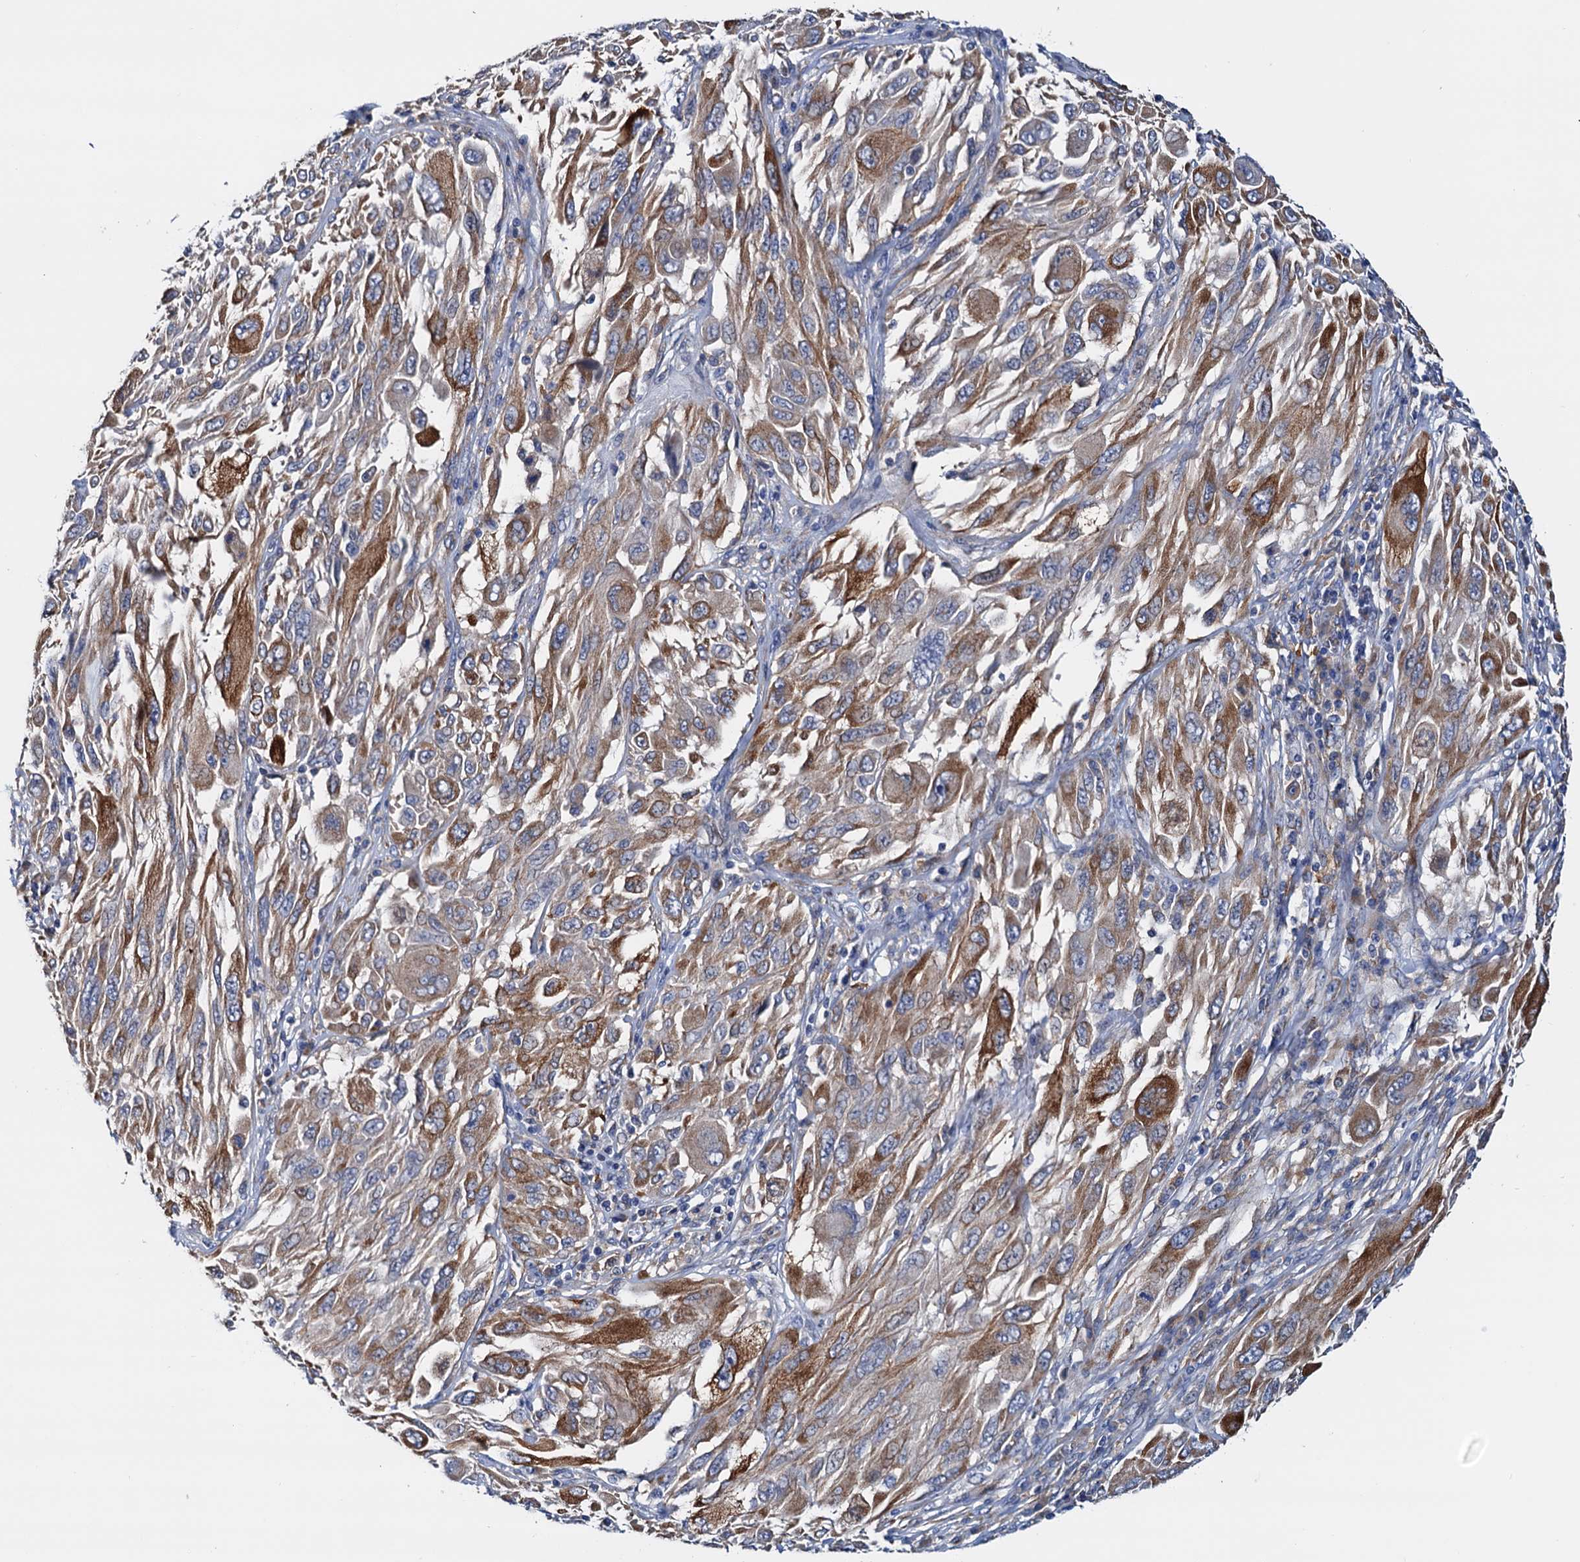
{"staining": {"intensity": "moderate", "quantity": ">75%", "location": "cytoplasmic/membranous"}, "tissue": "melanoma", "cell_type": "Tumor cells", "image_type": "cancer", "snomed": [{"axis": "morphology", "description": "Malignant melanoma, NOS"}, {"axis": "topography", "description": "Skin"}], "caption": "This is an image of immunohistochemistry staining of malignant melanoma, which shows moderate staining in the cytoplasmic/membranous of tumor cells.", "gene": "RASSF9", "patient": {"sex": "female", "age": 91}}